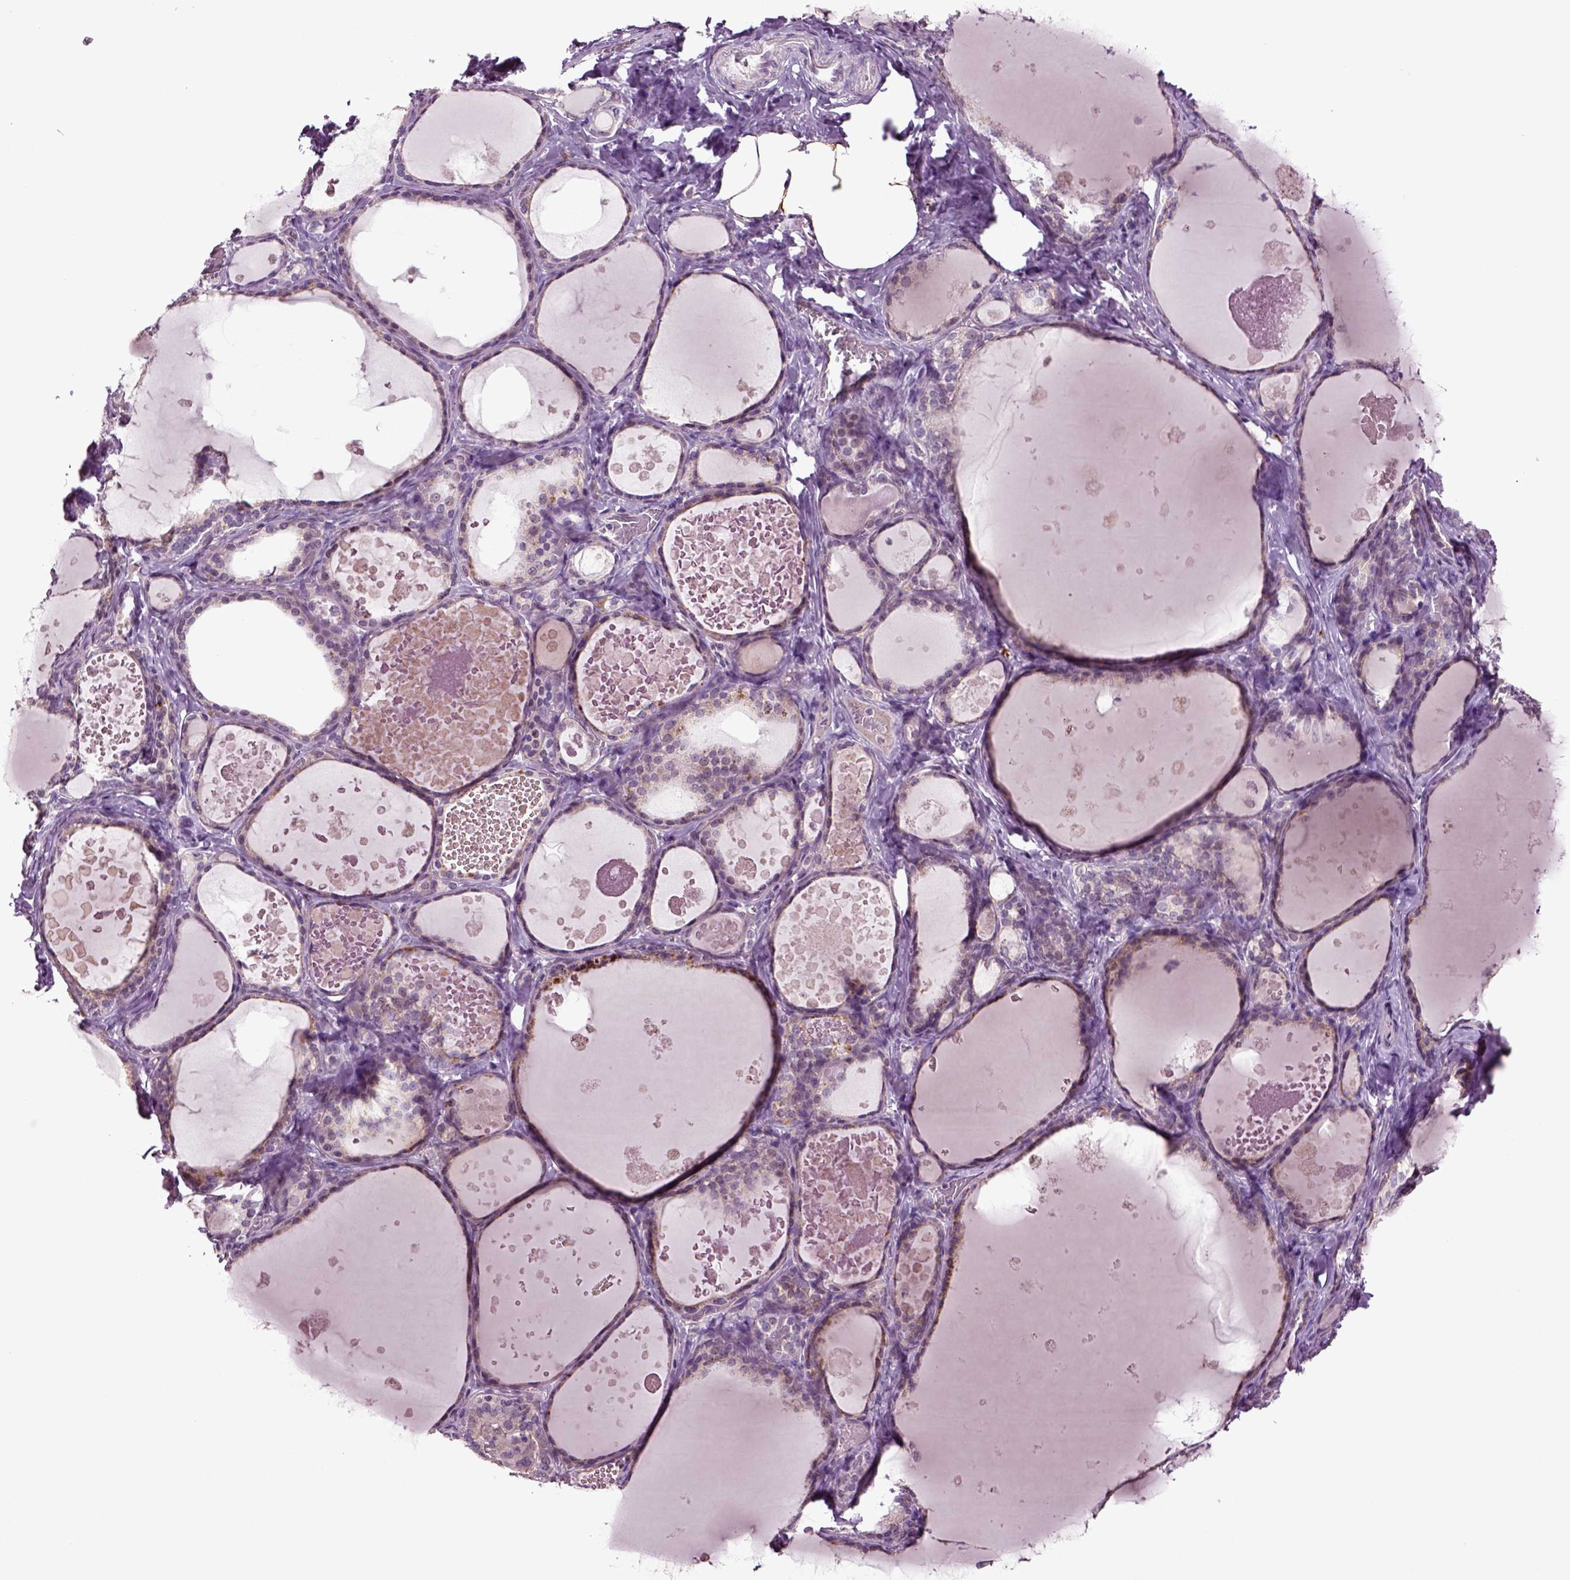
{"staining": {"intensity": "negative", "quantity": "none", "location": "none"}, "tissue": "thyroid gland", "cell_type": "Glandular cells", "image_type": "normal", "snomed": [{"axis": "morphology", "description": "Normal tissue, NOS"}, {"axis": "topography", "description": "Thyroid gland"}], "caption": "Glandular cells show no significant protein positivity in normal thyroid gland.", "gene": "SLC17A6", "patient": {"sex": "female", "age": 56}}